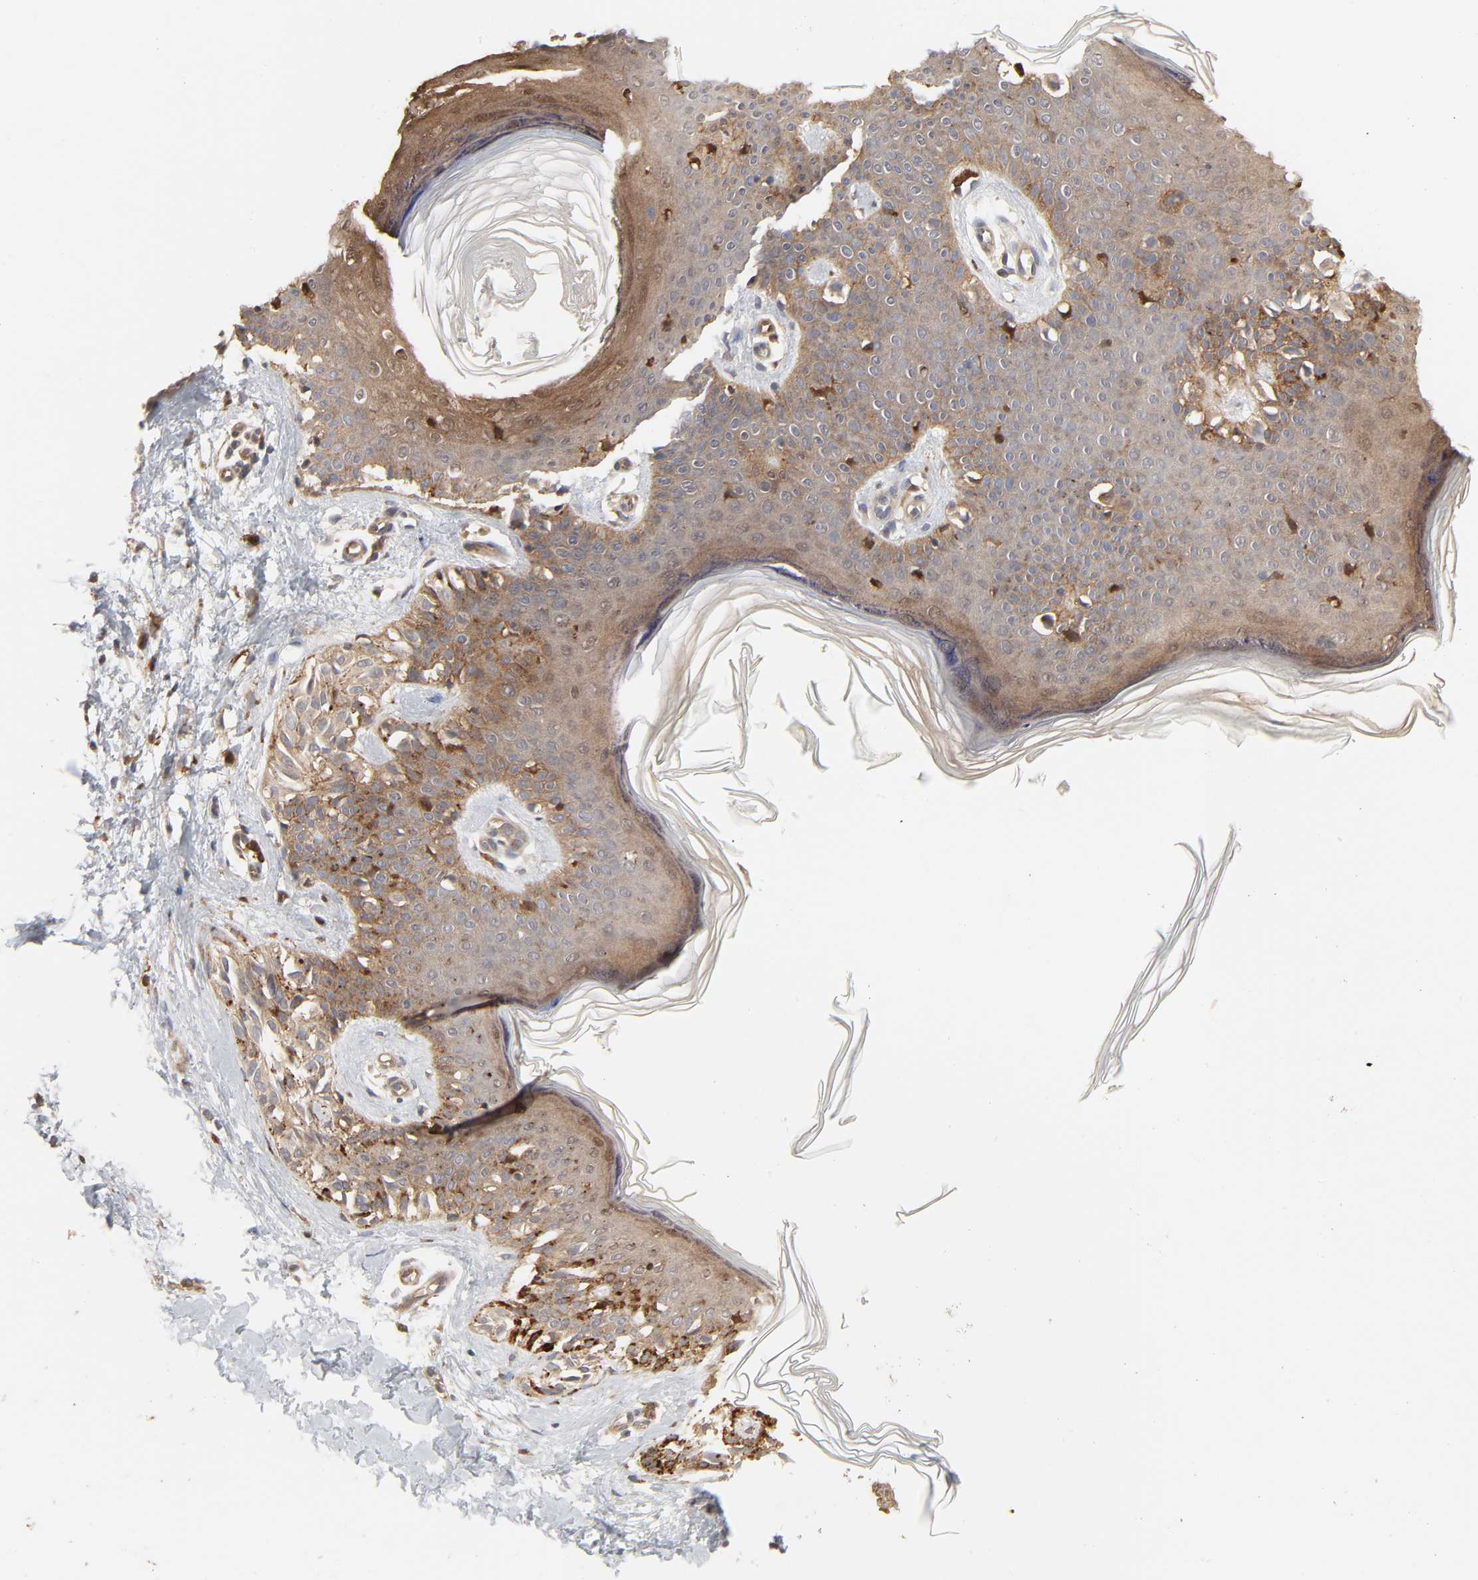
{"staining": {"intensity": "weak", "quantity": ">75%", "location": "cytoplasmic/membranous"}, "tissue": "melanoma", "cell_type": "Tumor cells", "image_type": "cancer", "snomed": [{"axis": "morphology", "description": "Normal tissue, NOS"}, {"axis": "morphology", "description": "Malignant melanoma, NOS"}, {"axis": "topography", "description": "Skin"}], "caption": "Immunohistochemical staining of human malignant melanoma demonstrates weak cytoplasmic/membranous protein positivity in about >75% of tumor cells.", "gene": "NDRG2", "patient": {"sex": "male", "age": 83}}